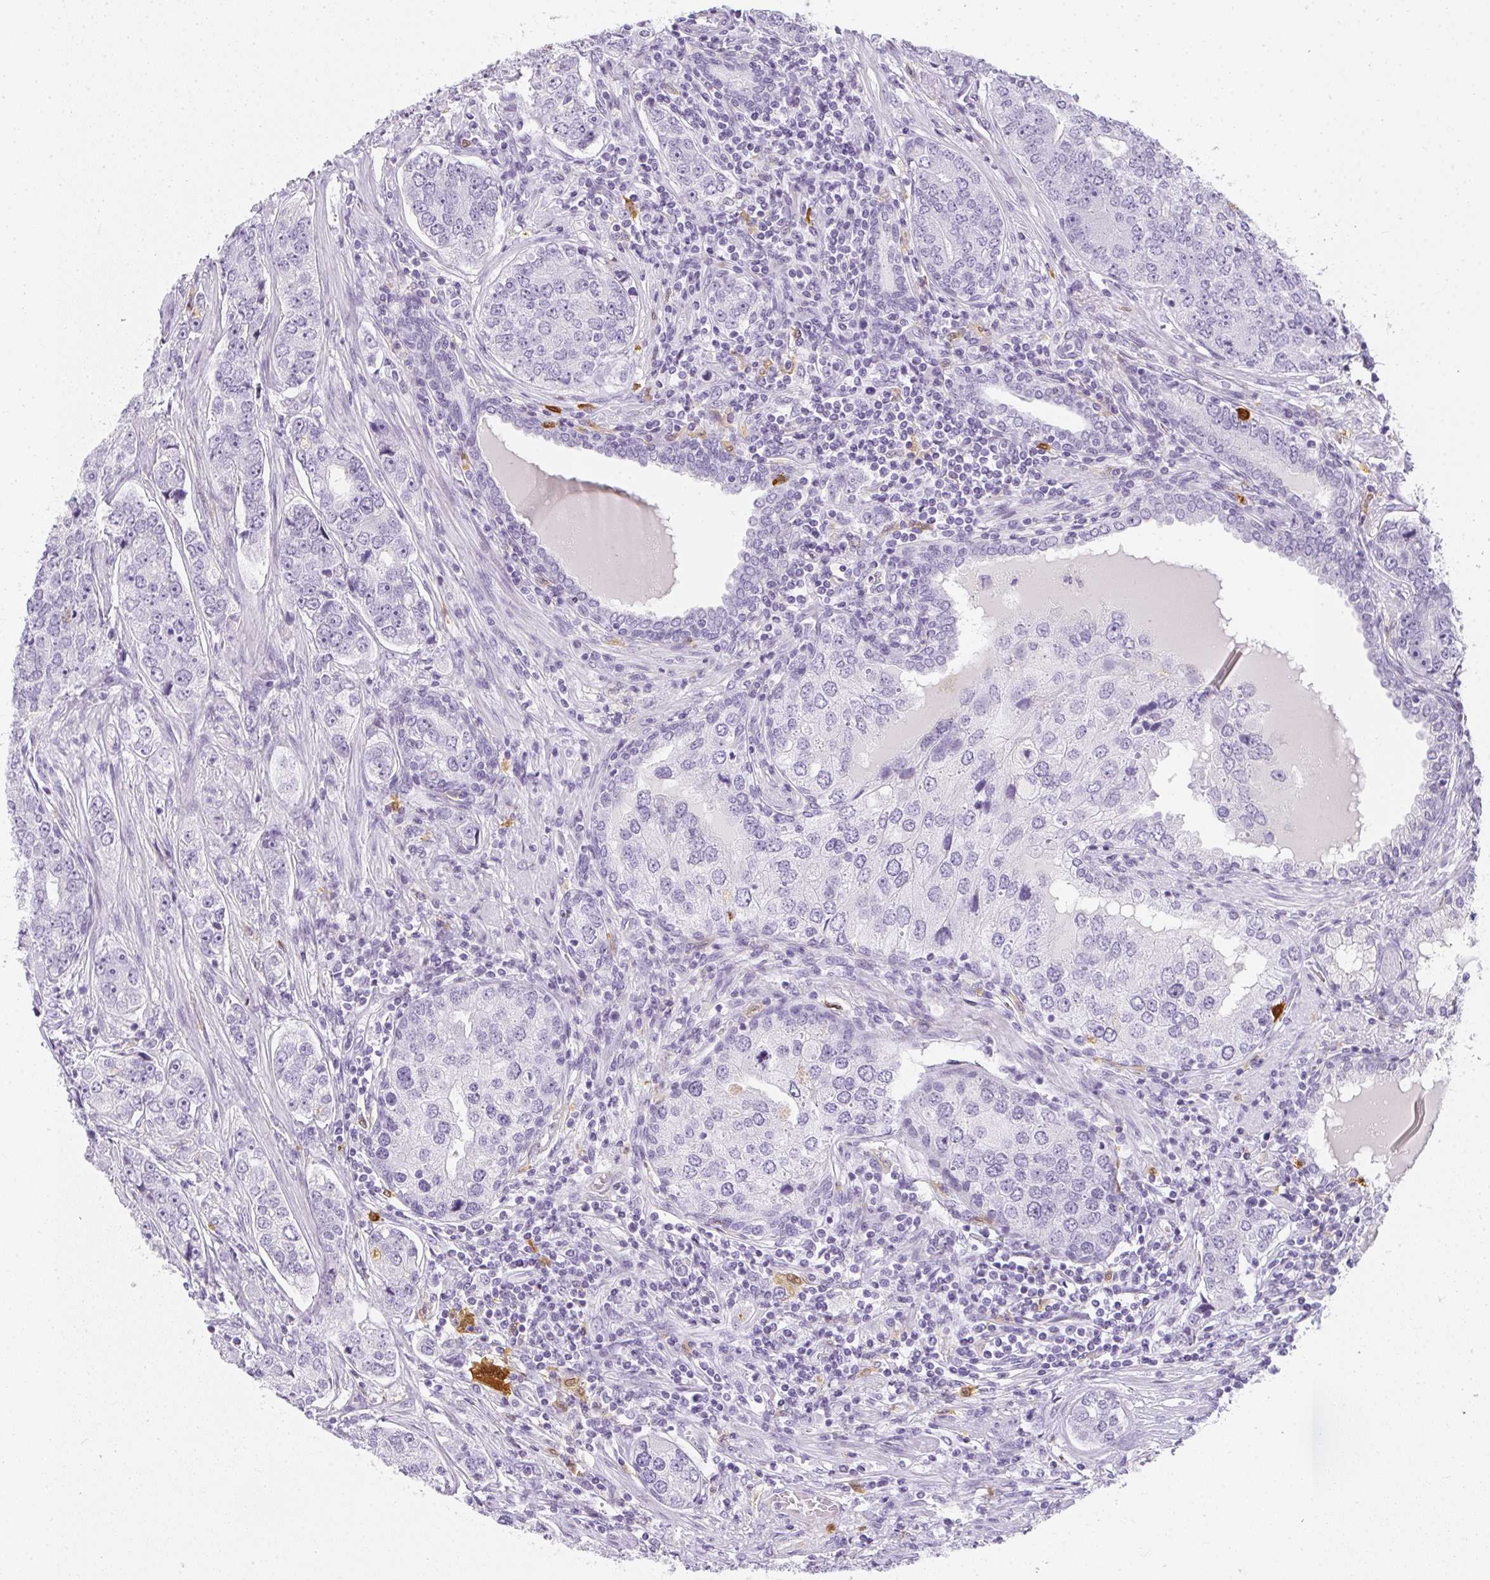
{"staining": {"intensity": "negative", "quantity": "none", "location": "none"}, "tissue": "prostate cancer", "cell_type": "Tumor cells", "image_type": "cancer", "snomed": [{"axis": "morphology", "description": "Adenocarcinoma, High grade"}, {"axis": "topography", "description": "Prostate"}], "caption": "An image of human prostate high-grade adenocarcinoma is negative for staining in tumor cells.", "gene": "HK3", "patient": {"sex": "male", "age": 60}}